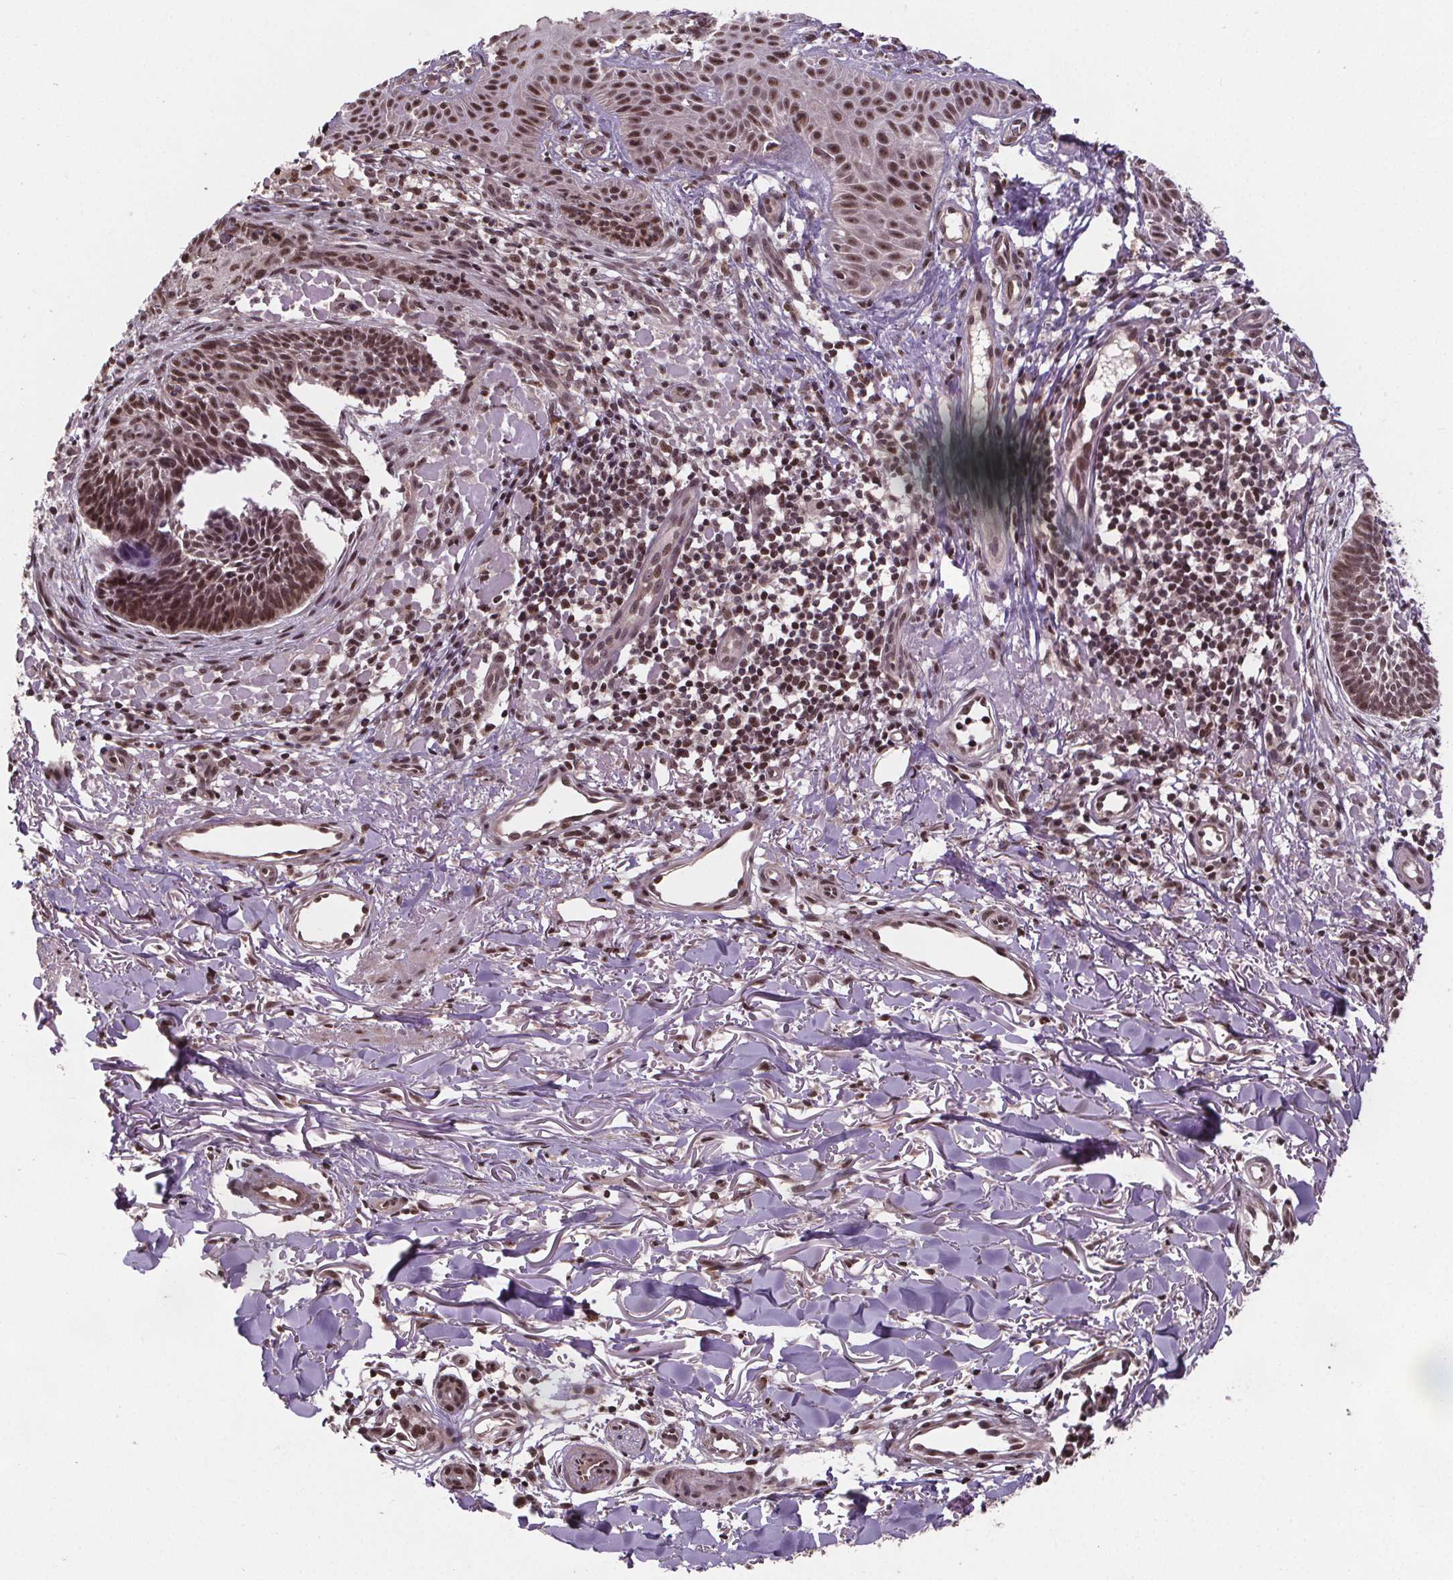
{"staining": {"intensity": "moderate", "quantity": ">75%", "location": "nuclear"}, "tissue": "skin cancer", "cell_type": "Tumor cells", "image_type": "cancer", "snomed": [{"axis": "morphology", "description": "Basal cell carcinoma"}, {"axis": "topography", "description": "Skin"}], "caption": "Immunohistochemical staining of skin cancer demonstrates medium levels of moderate nuclear positivity in approximately >75% of tumor cells. Immunohistochemistry (ihc) stains the protein of interest in brown and the nuclei are stained blue.", "gene": "JARID2", "patient": {"sex": "male", "age": 88}}